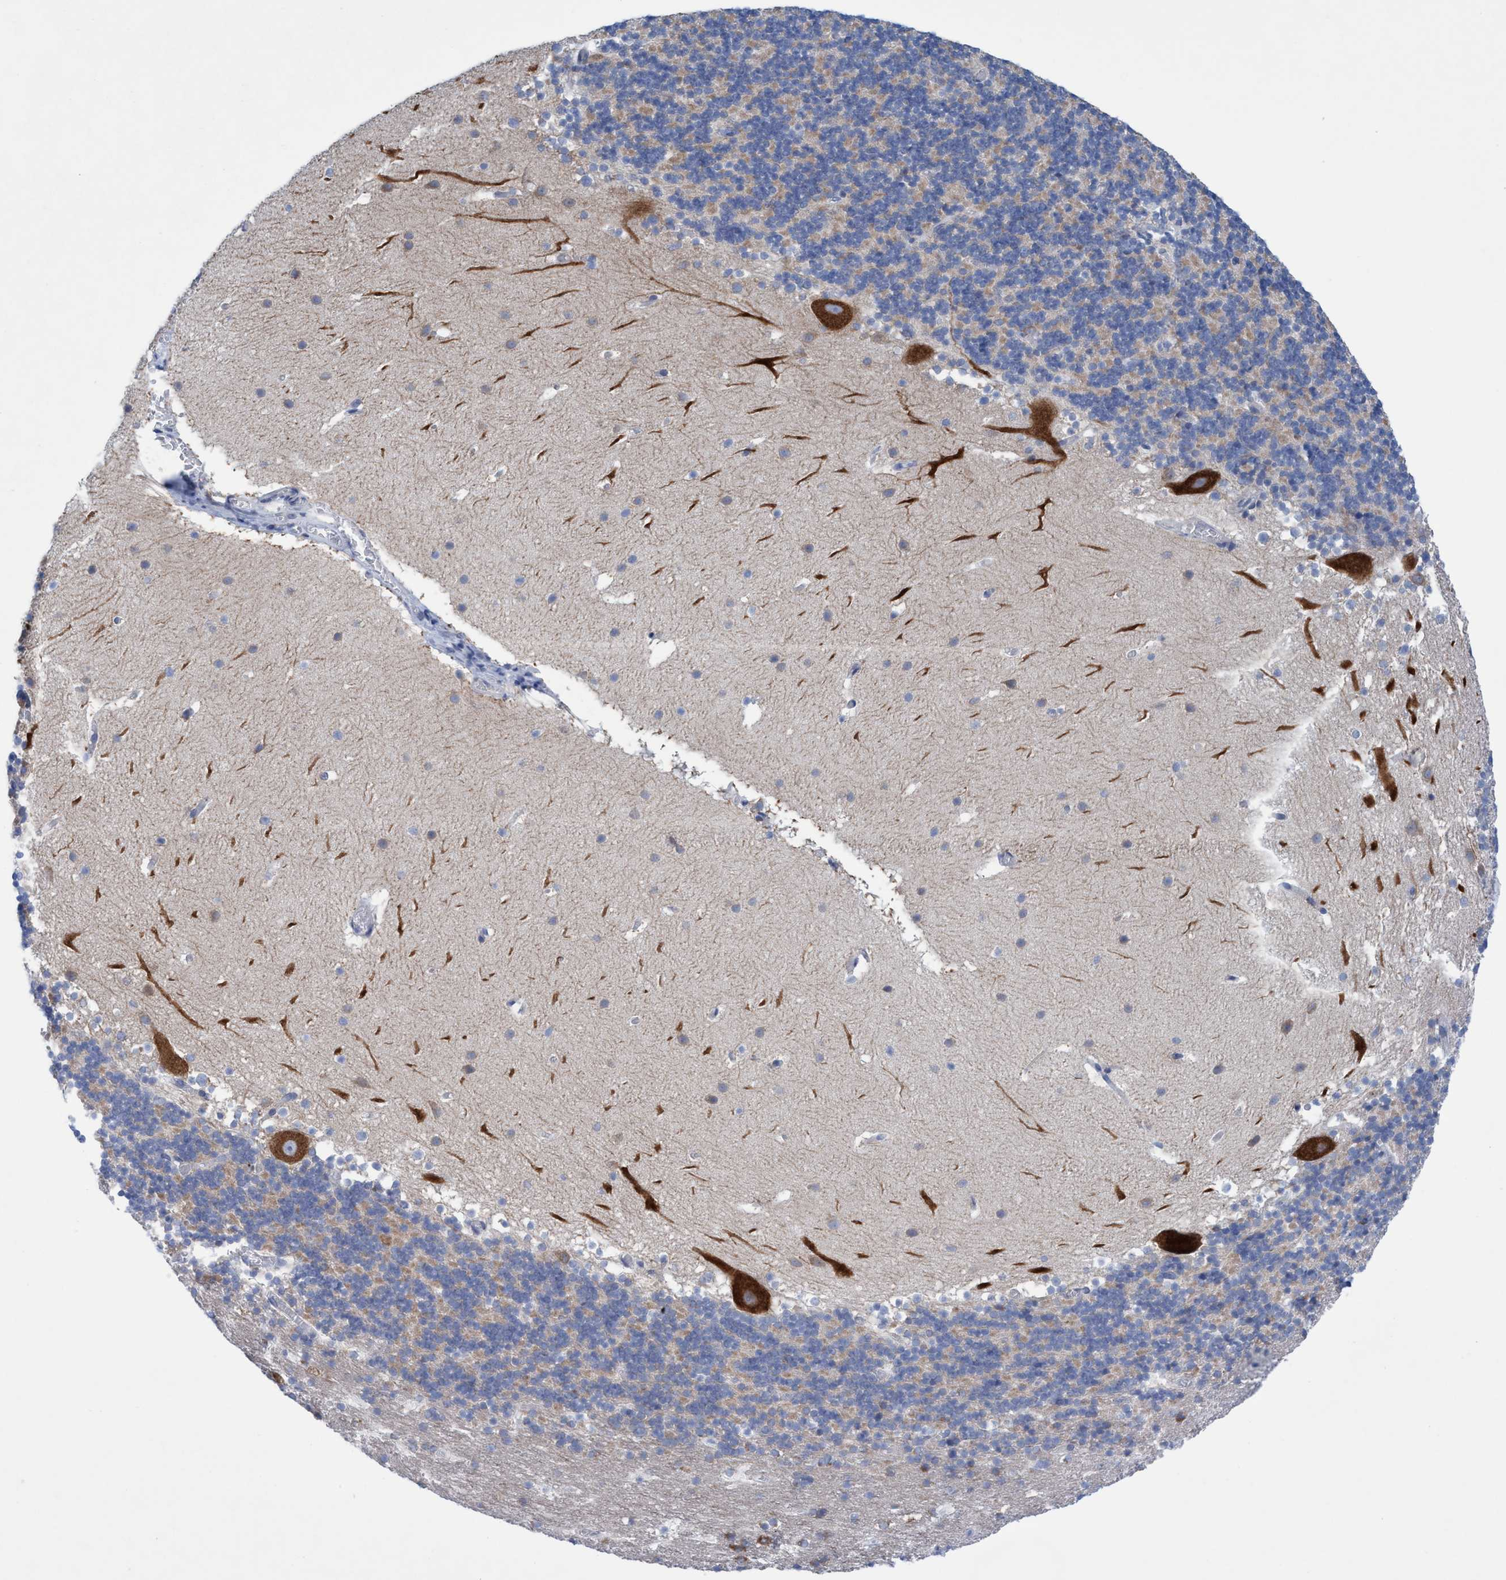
{"staining": {"intensity": "weak", "quantity": ">75%", "location": "cytoplasmic/membranous"}, "tissue": "cerebellum", "cell_type": "Cells in granular layer", "image_type": "normal", "snomed": [{"axis": "morphology", "description": "Normal tissue, NOS"}, {"axis": "topography", "description": "Cerebellum"}], "caption": "Protein positivity by IHC demonstrates weak cytoplasmic/membranous positivity in about >75% of cells in granular layer in benign cerebellum. The staining was performed using DAB (3,3'-diaminobenzidine), with brown indicating positive protein expression. Nuclei are stained blue with hematoxylin.", "gene": "RSAD1", "patient": {"sex": "male", "age": 45}}